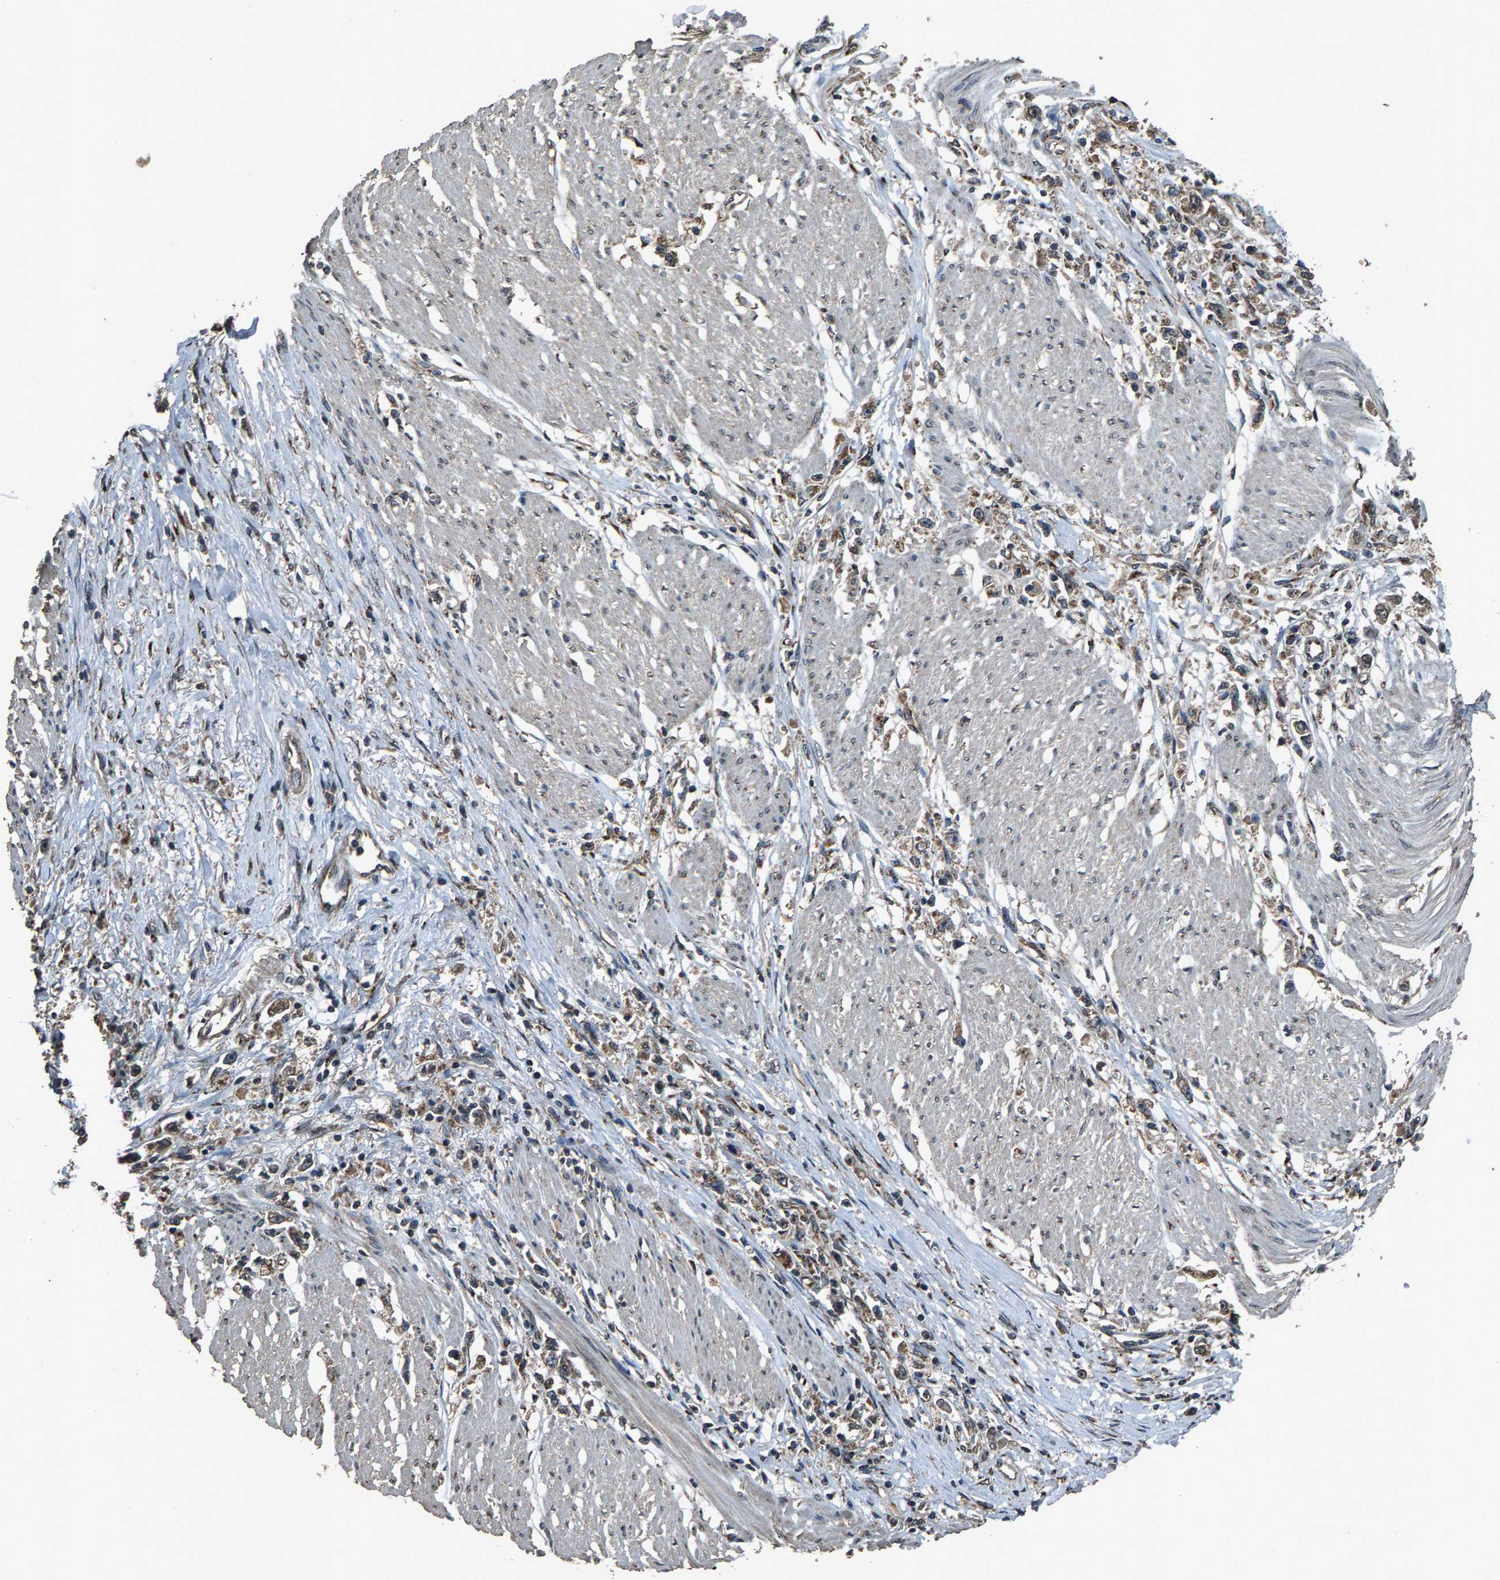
{"staining": {"intensity": "weak", "quantity": ">75%", "location": "cytoplasmic/membranous"}, "tissue": "stomach cancer", "cell_type": "Tumor cells", "image_type": "cancer", "snomed": [{"axis": "morphology", "description": "Adenocarcinoma, NOS"}, {"axis": "topography", "description": "Stomach"}], "caption": "IHC of human adenocarcinoma (stomach) demonstrates low levels of weak cytoplasmic/membranous expression in approximately >75% of tumor cells.", "gene": "SLC38A10", "patient": {"sex": "female", "age": 59}}